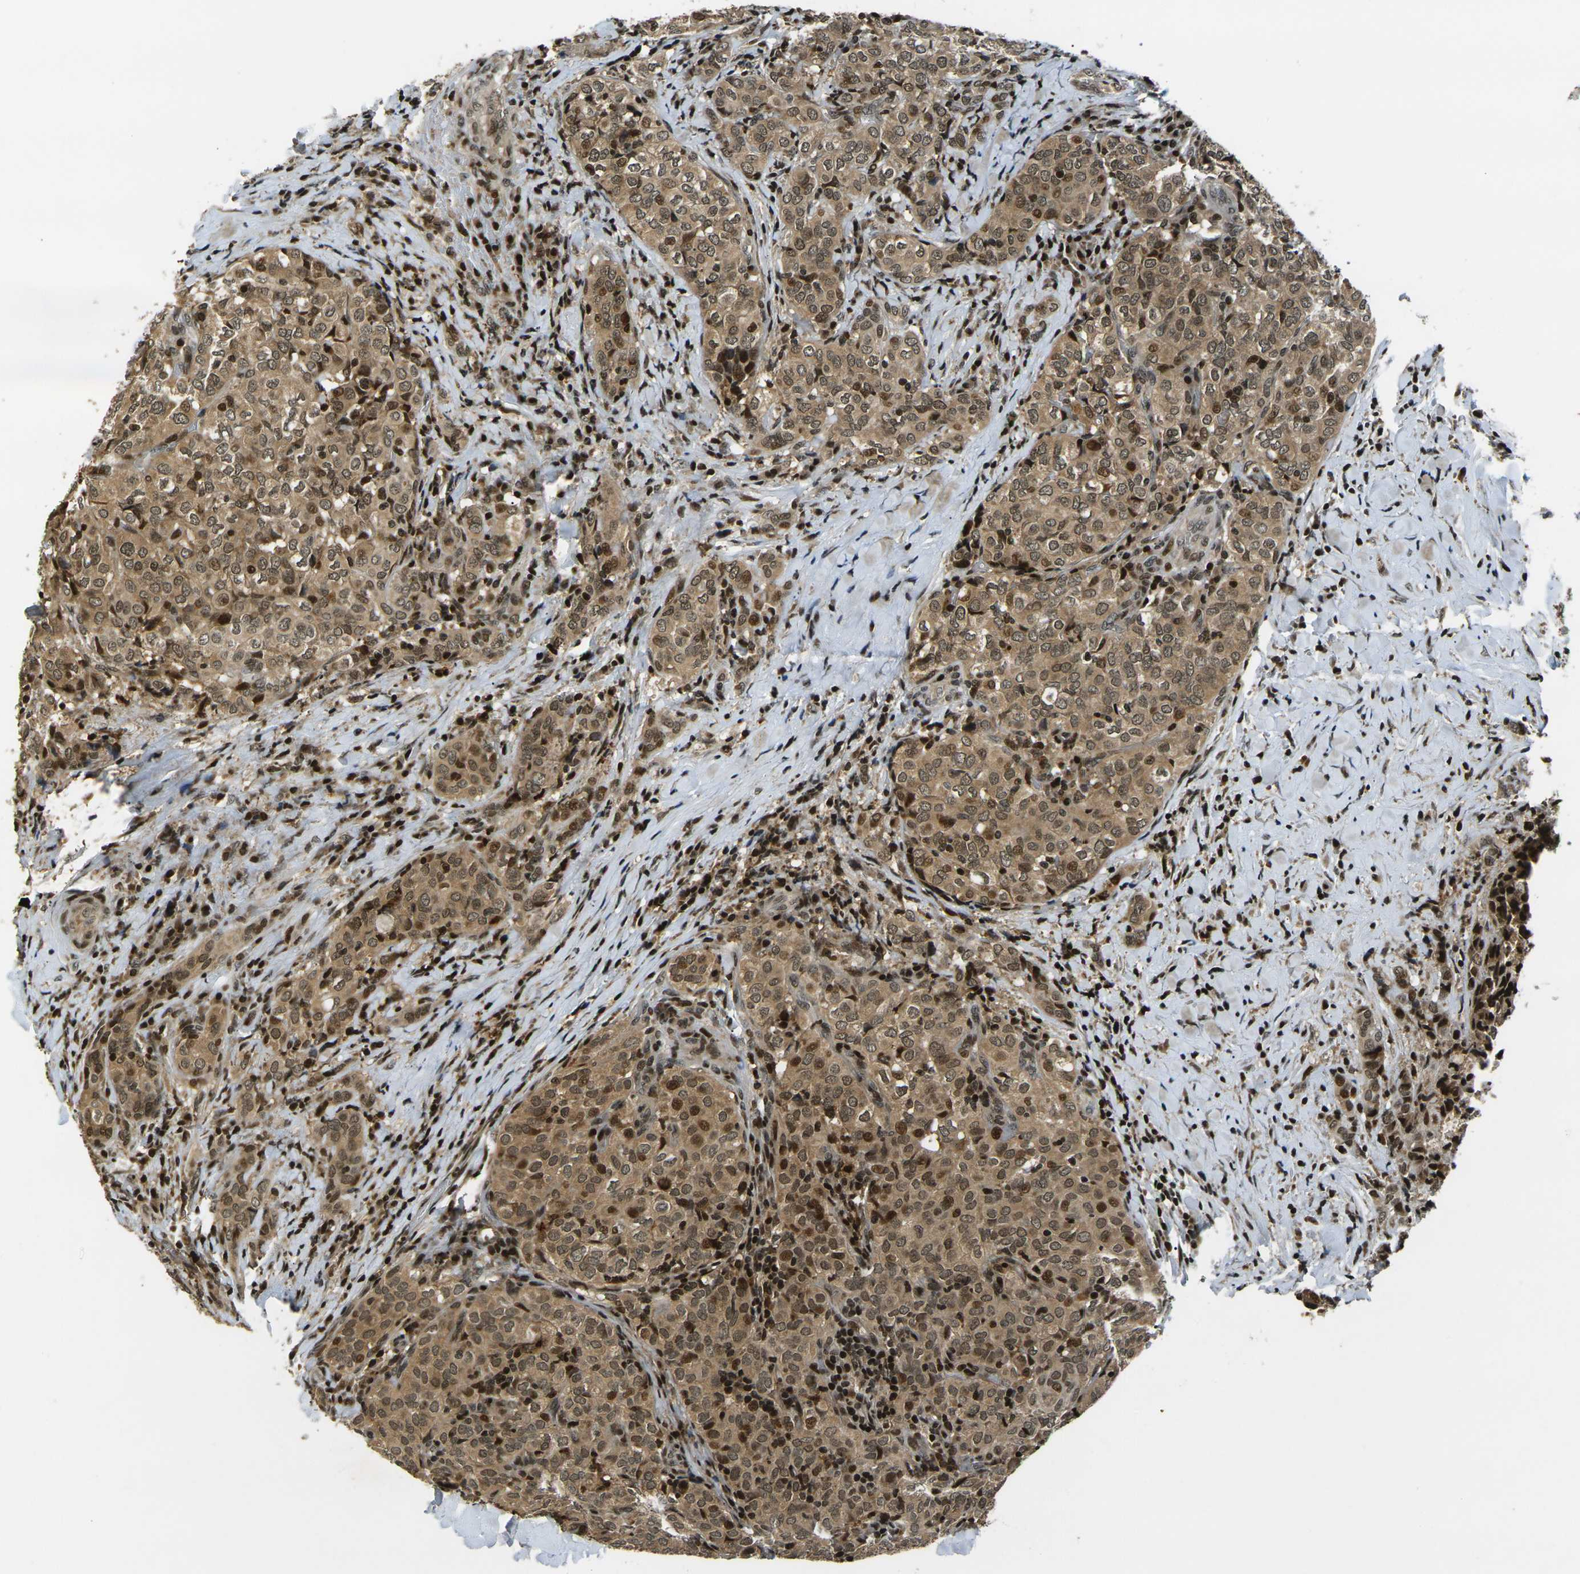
{"staining": {"intensity": "moderate", "quantity": ">75%", "location": "cytoplasmic/membranous,nuclear"}, "tissue": "thyroid cancer", "cell_type": "Tumor cells", "image_type": "cancer", "snomed": [{"axis": "morphology", "description": "Normal tissue, NOS"}, {"axis": "morphology", "description": "Papillary adenocarcinoma, NOS"}, {"axis": "topography", "description": "Thyroid gland"}], "caption": "A high-resolution micrograph shows immunohistochemistry (IHC) staining of thyroid papillary adenocarcinoma, which exhibits moderate cytoplasmic/membranous and nuclear expression in about >75% of tumor cells.", "gene": "ACTL6A", "patient": {"sex": "female", "age": 30}}